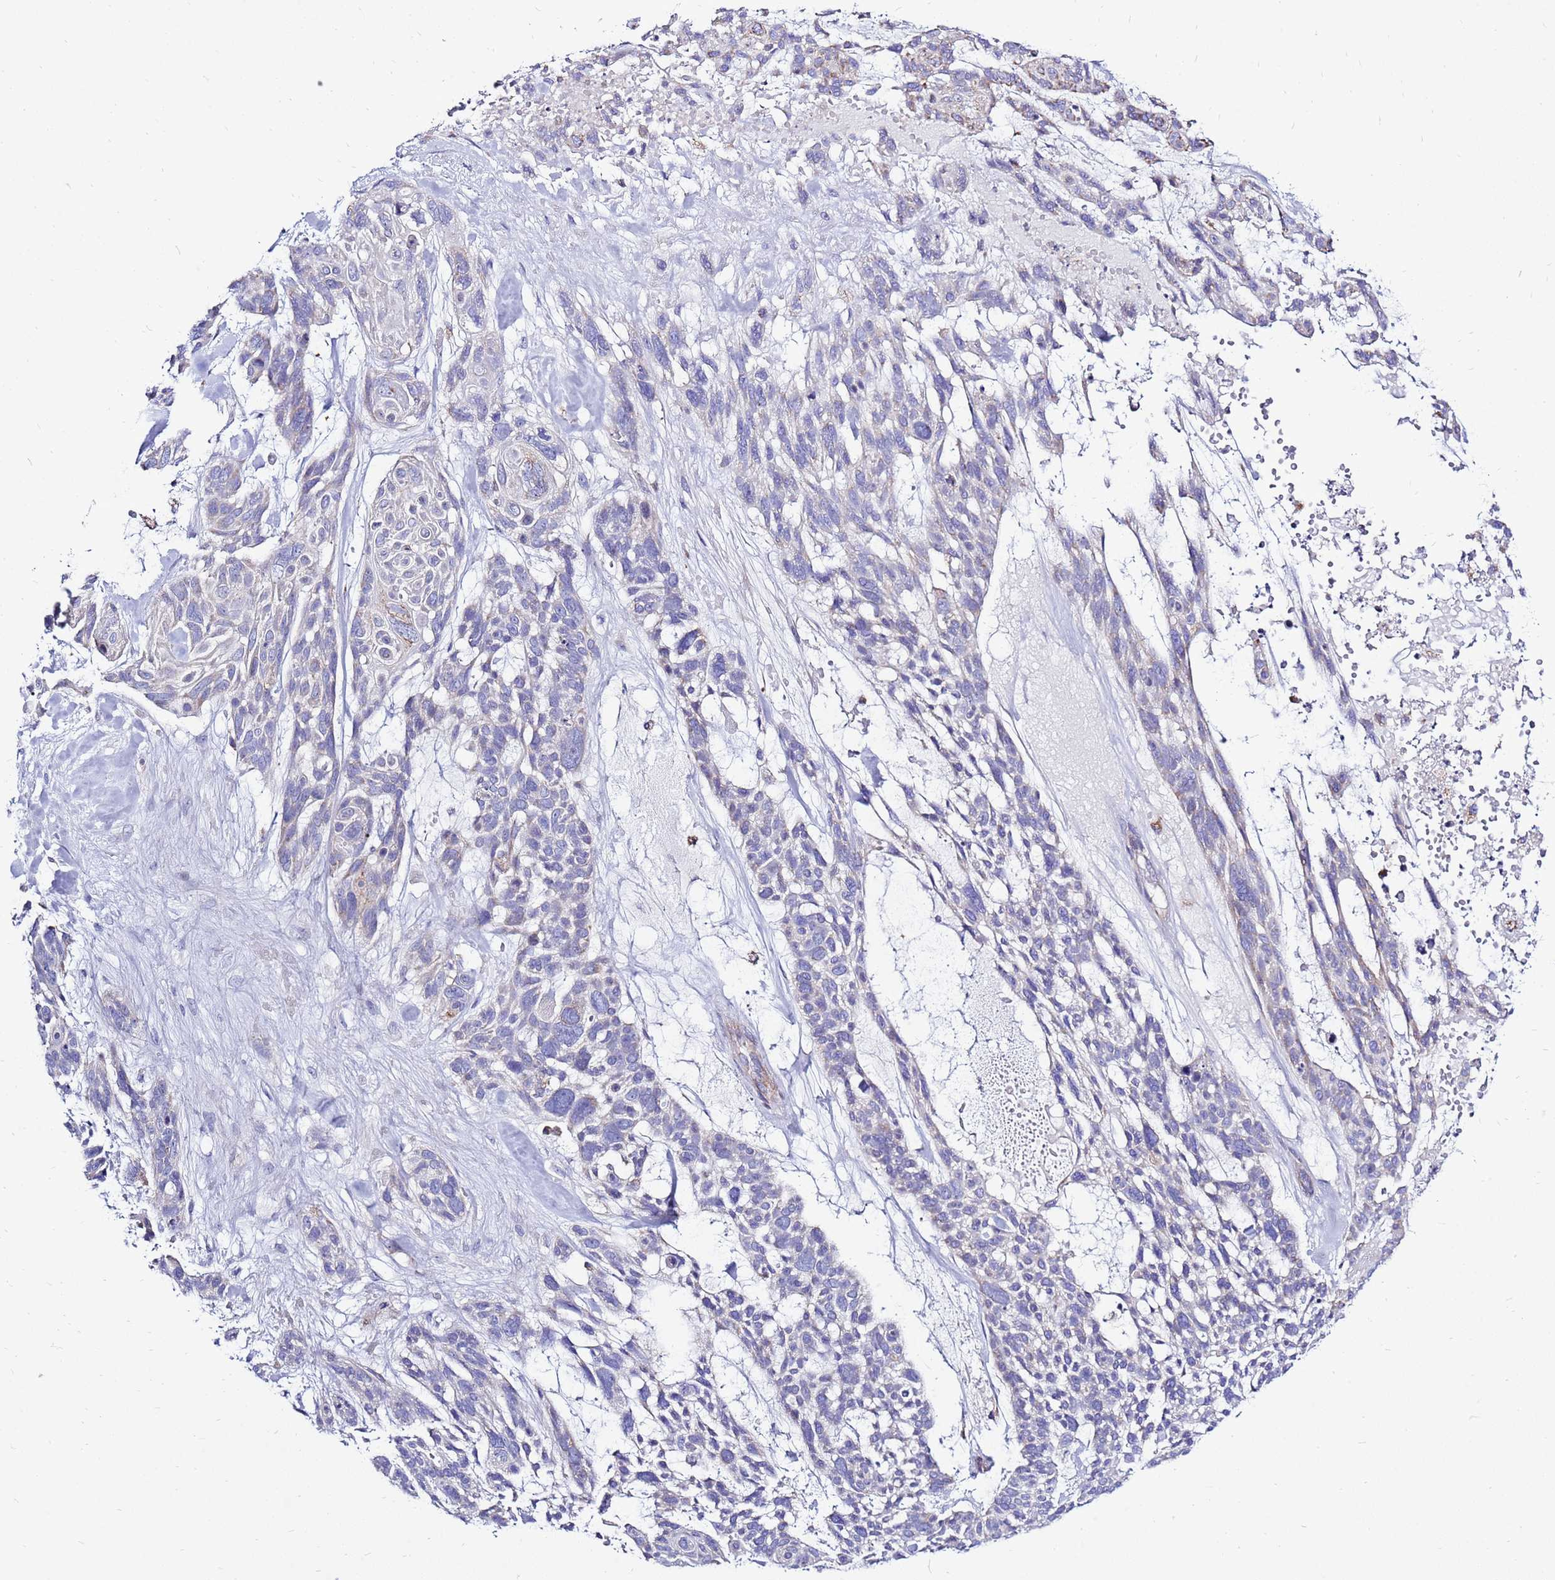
{"staining": {"intensity": "negative", "quantity": "none", "location": "none"}, "tissue": "skin cancer", "cell_type": "Tumor cells", "image_type": "cancer", "snomed": [{"axis": "morphology", "description": "Basal cell carcinoma"}, {"axis": "topography", "description": "Skin"}], "caption": "Histopathology image shows no significant protein staining in tumor cells of skin cancer.", "gene": "IGF1R", "patient": {"sex": "male", "age": 88}}